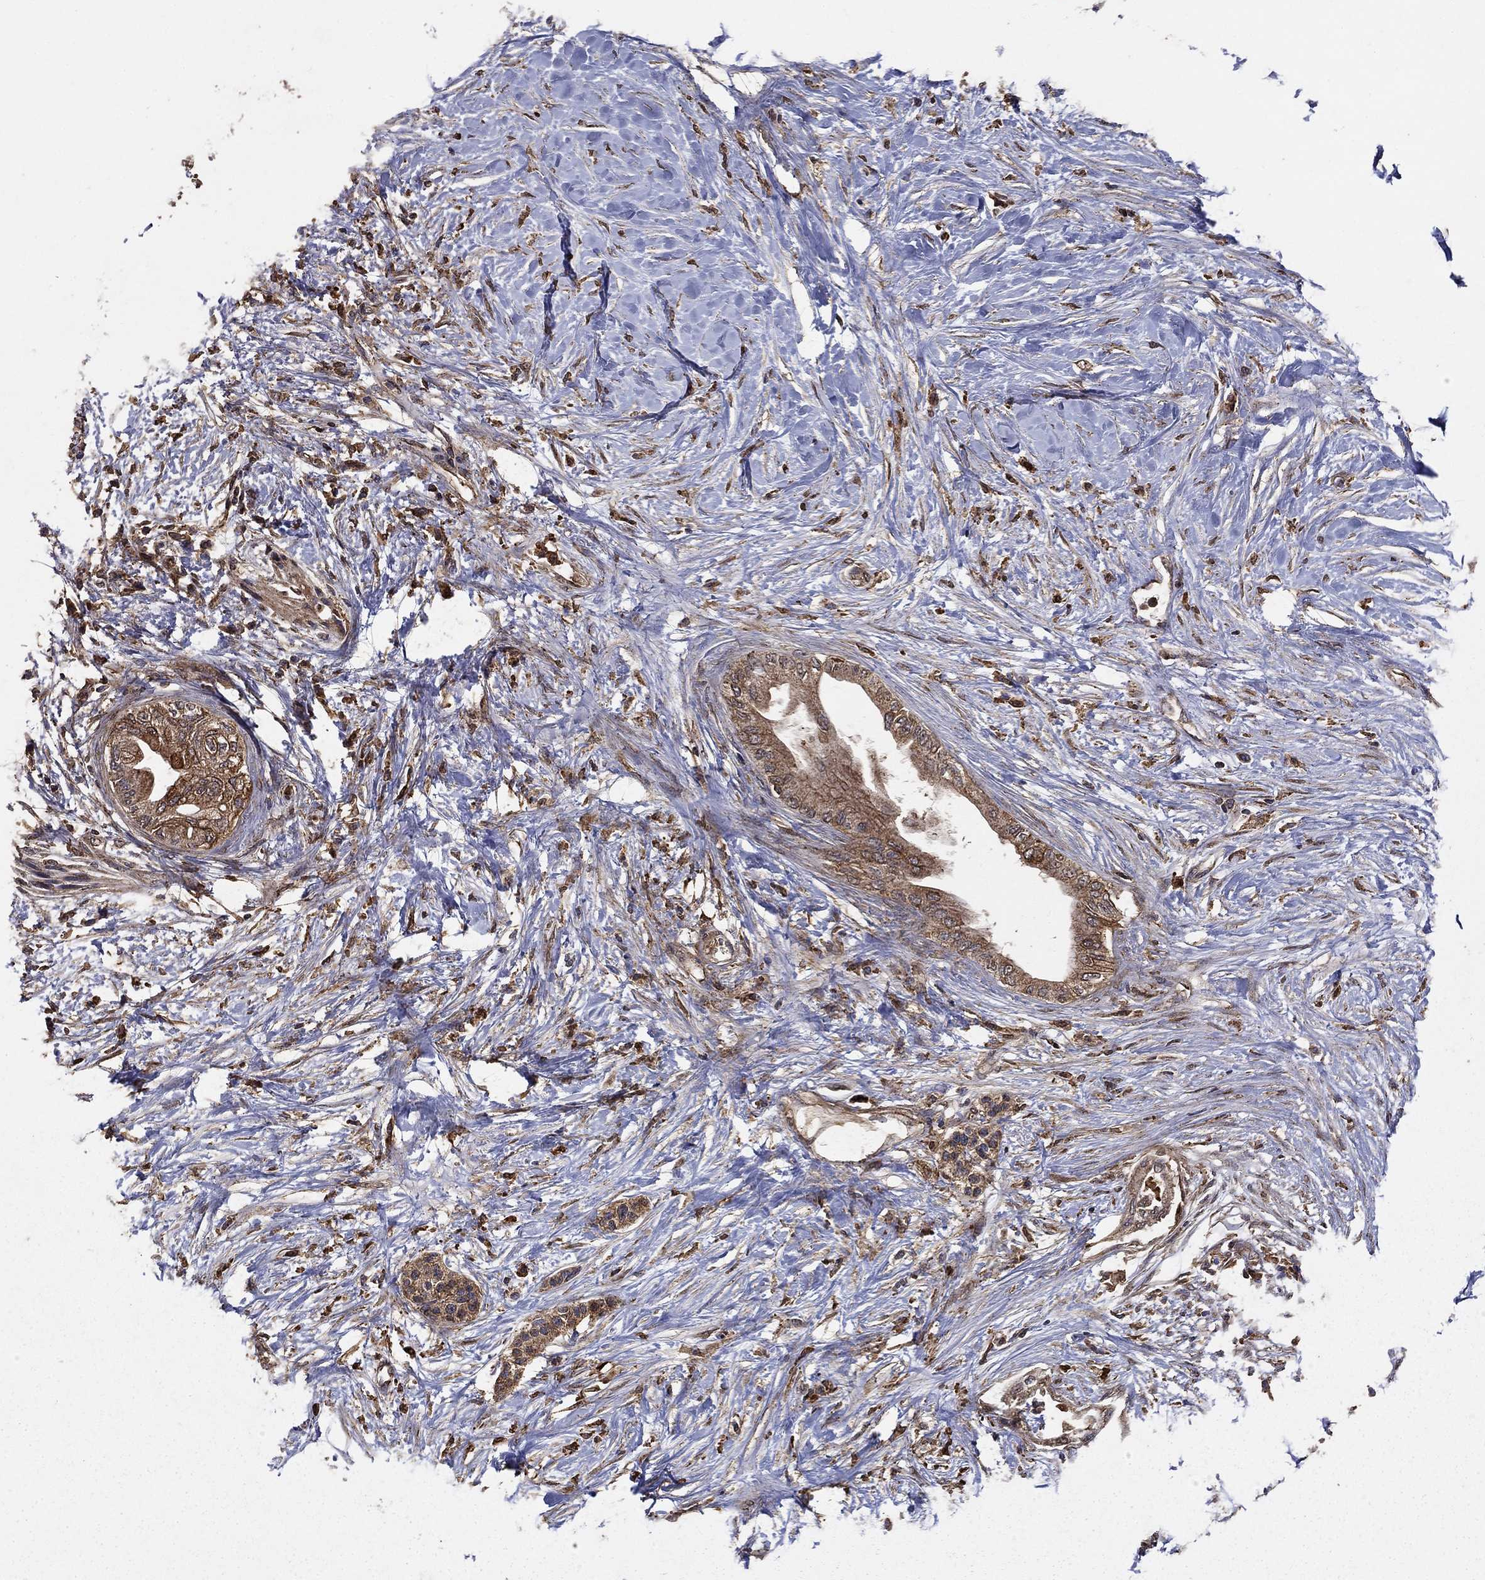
{"staining": {"intensity": "moderate", "quantity": ">75%", "location": "cytoplasmic/membranous"}, "tissue": "pancreatic cancer", "cell_type": "Tumor cells", "image_type": "cancer", "snomed": [{"axis": "morphology", "description": "Normal tissue, NOS"}, {"axis": "morphology", "description": "Adenocarcinoma, NOS"}, {"axis": "topography", "description": "Pancreas"}, {"axis": "topography", "description": "Duodenum"}], "caption": "Immunohistochemistry staining of adenocarcinoma (pancreatic), which displays medium levels of moderate cytoplasmic/membranous expression in approximately >75% of tumor cells indicating moderate cytoplasmic/membranous protein staining. The staining was performed using DAB (brown) for protein detection and nuclei were counterstained in hematoxylin (blue).", "gene": "IFRD1", "patient": {"sex": "female", "age": 60}}